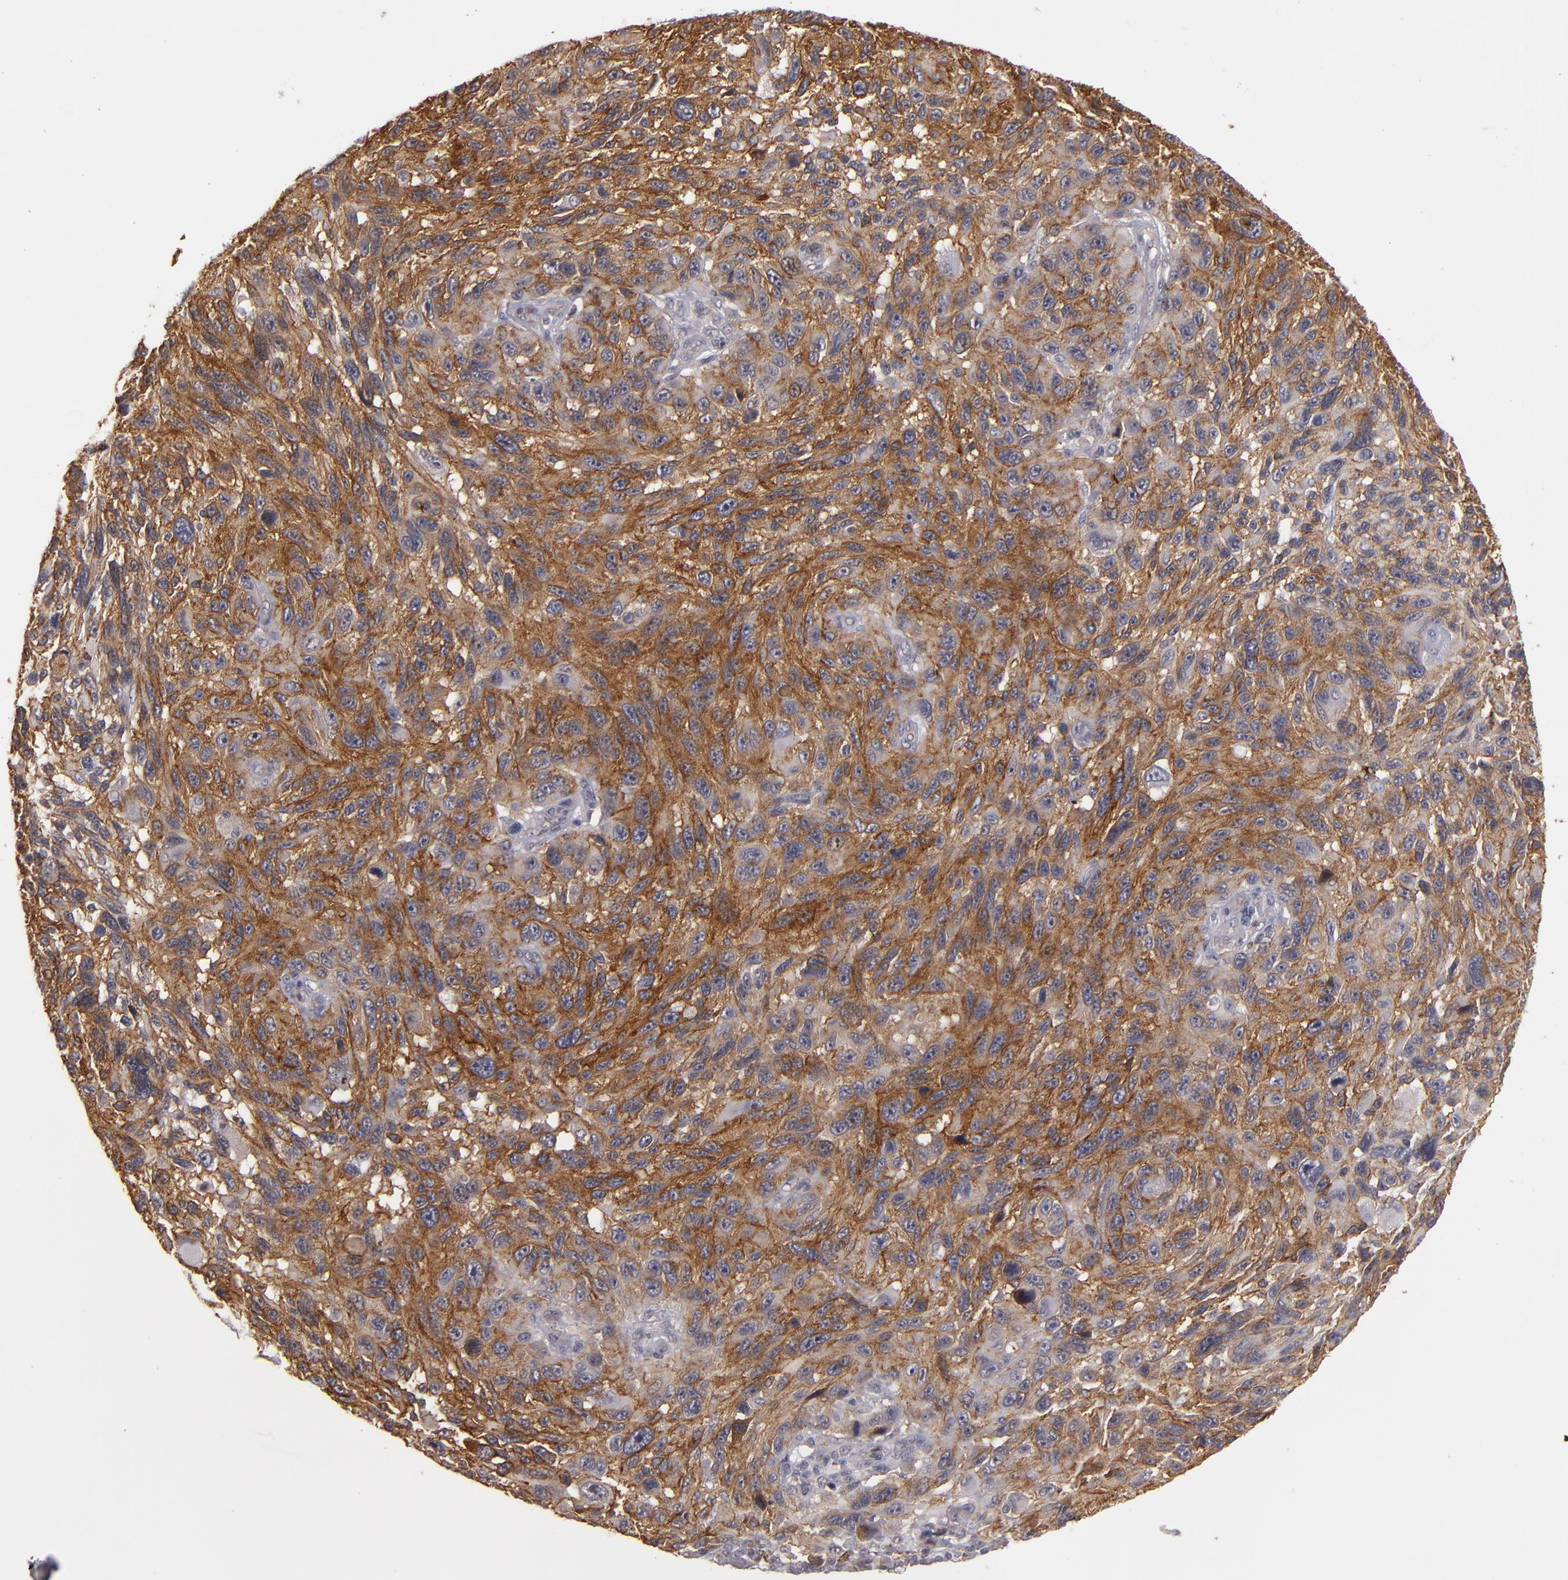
{"staining": {"intensity": "moderate", "quantity": ">75%", "location": "cytoplasmic/membranous"}, "tissue": "melanoma", "cell_type": "Tumor cells", "image_type": "cancer", "snomed": [{"axis": "morphology", "description": "Malignant melanoma, NOS"}, {"axis": "topography", "description": "Skin"}], "caption": "DAB immunohistochemical staining of human melanoma displays moderate cytoplasmic/membranous protein expression in approximately >75% of tumor cells. Nuclei are stained in blue.", "gene": "STX3", "patient": {"sex": "male", "age": 53}}